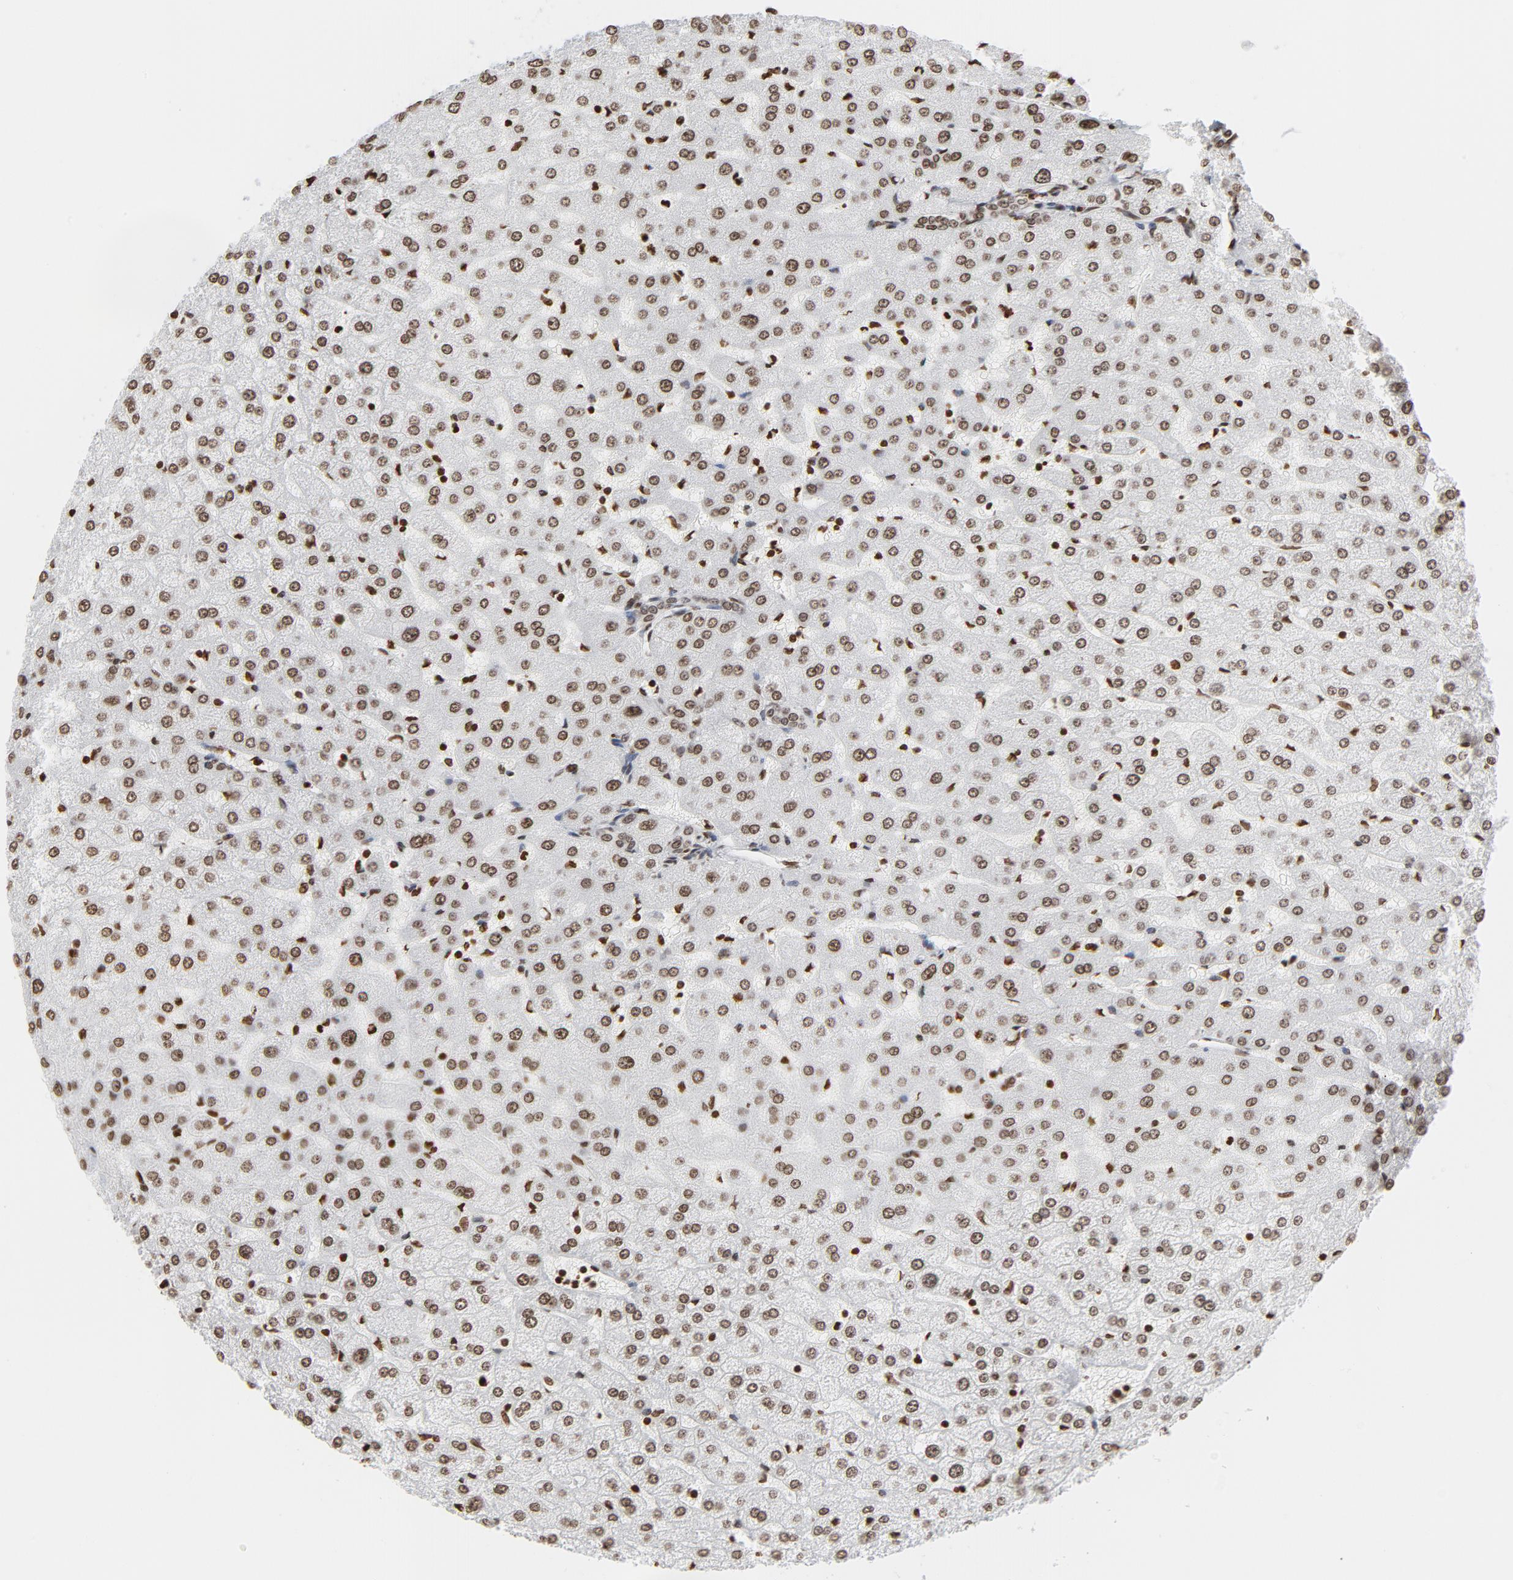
{"staining": {"intensity": "weak", "quantity": ">75%", "location": "nuclear"}, "tissue": "liver", "cell_type": "Cholangiocytes", "image_type": "normal", "snomed": [{"axis": "morphology", "description": "Normal tissue, NOS"}, {"axis": "morphology", "description": "Fibrosis, NOS"}, {"axis": "topography", "description": "Liver"}], "caption": "Immunohistochemistry (DAB) staining of normal human liver displays weak nuclear protein positivity in about >75% of cholangiocytes. Ihc stains the protein in brown and the nuclei are stained blue.", "gene": "H2AC12", "patient": {"sex": "female", "age": 29}}